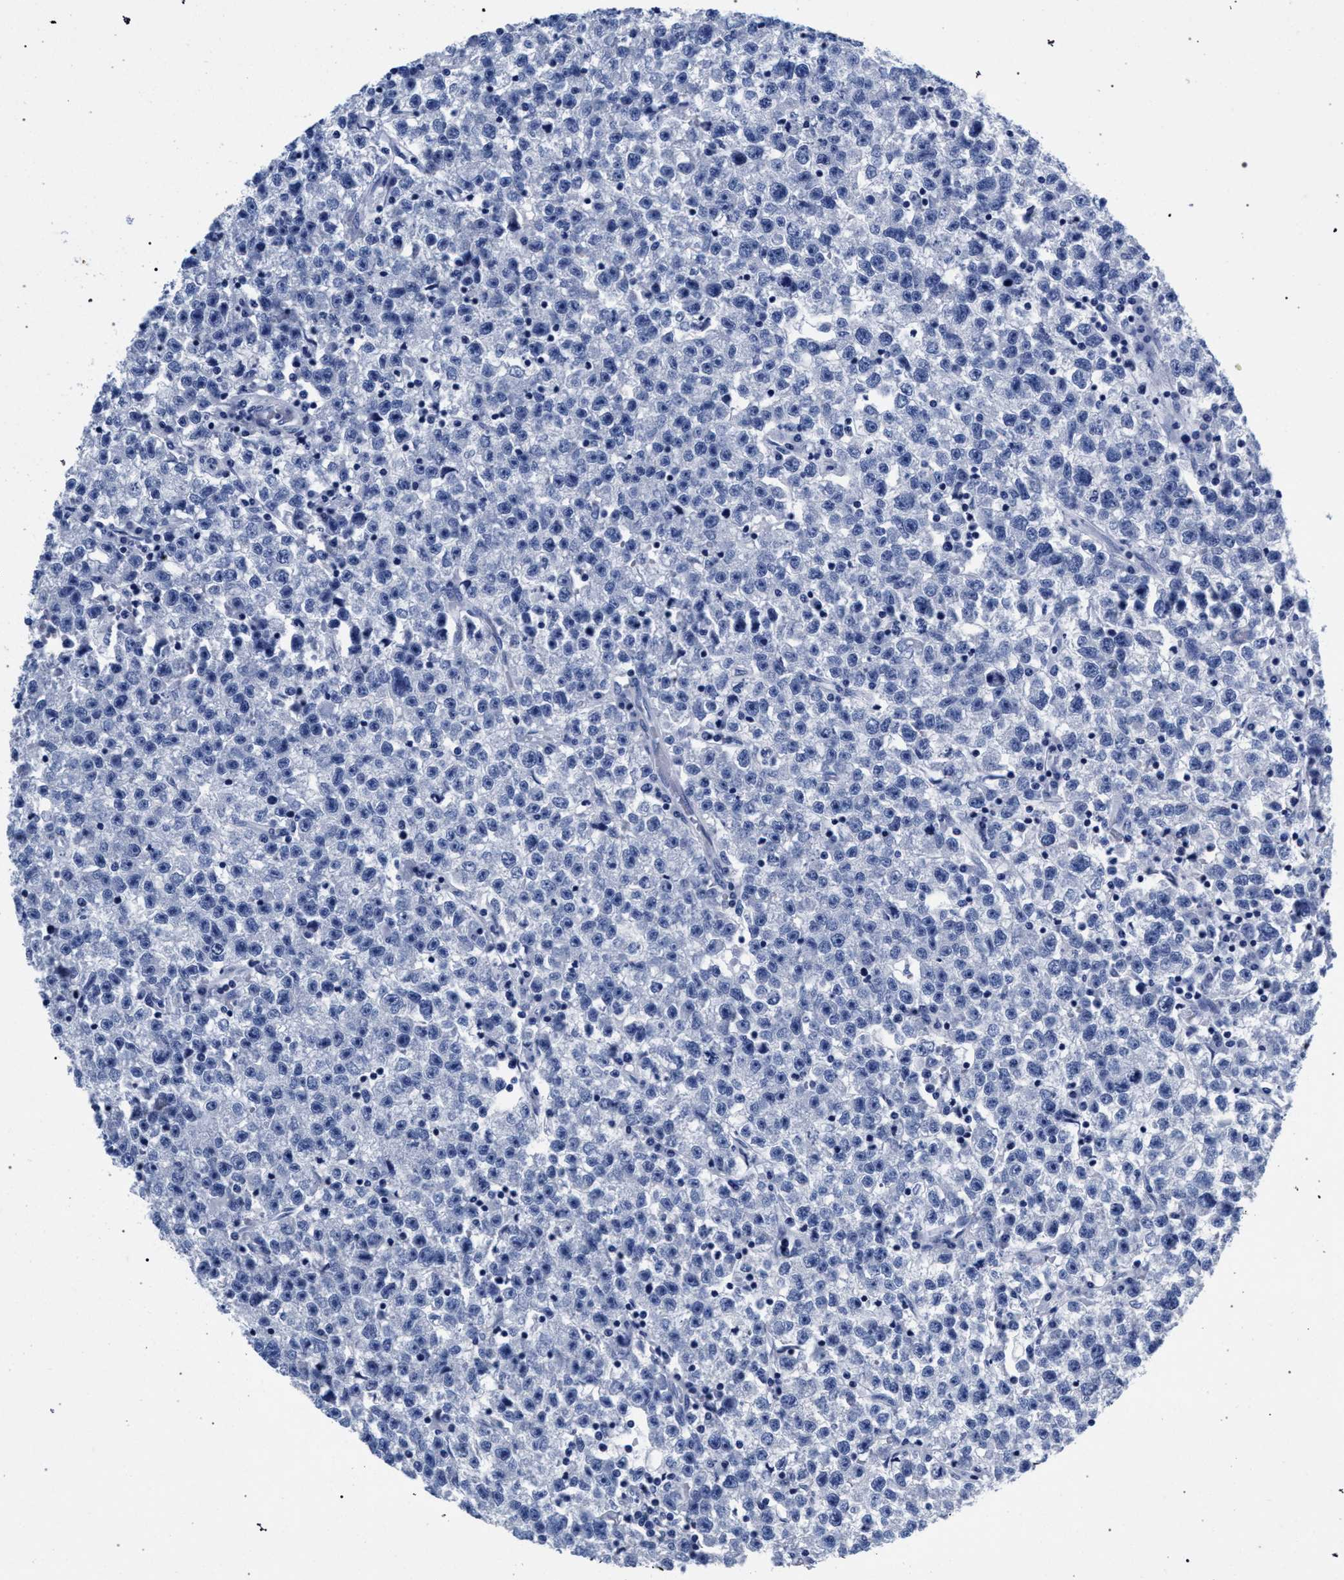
{"staining": {"intensity": "negative", "quantity": "none", "location": "none"}, "tissue": "testis cancer", "cell_type": "Tumor cells", "image_type": "cancer", "snomed": [{"axis": "morphology", "description": "Seminoma, NOS"}, {"axis": "topography", "description": "Testis"}], "caption": "Tumor cells show no significant protein expression in testis cancer.", "gene": "AKAP4", "patient": {"sex": "male", "age": 22}}